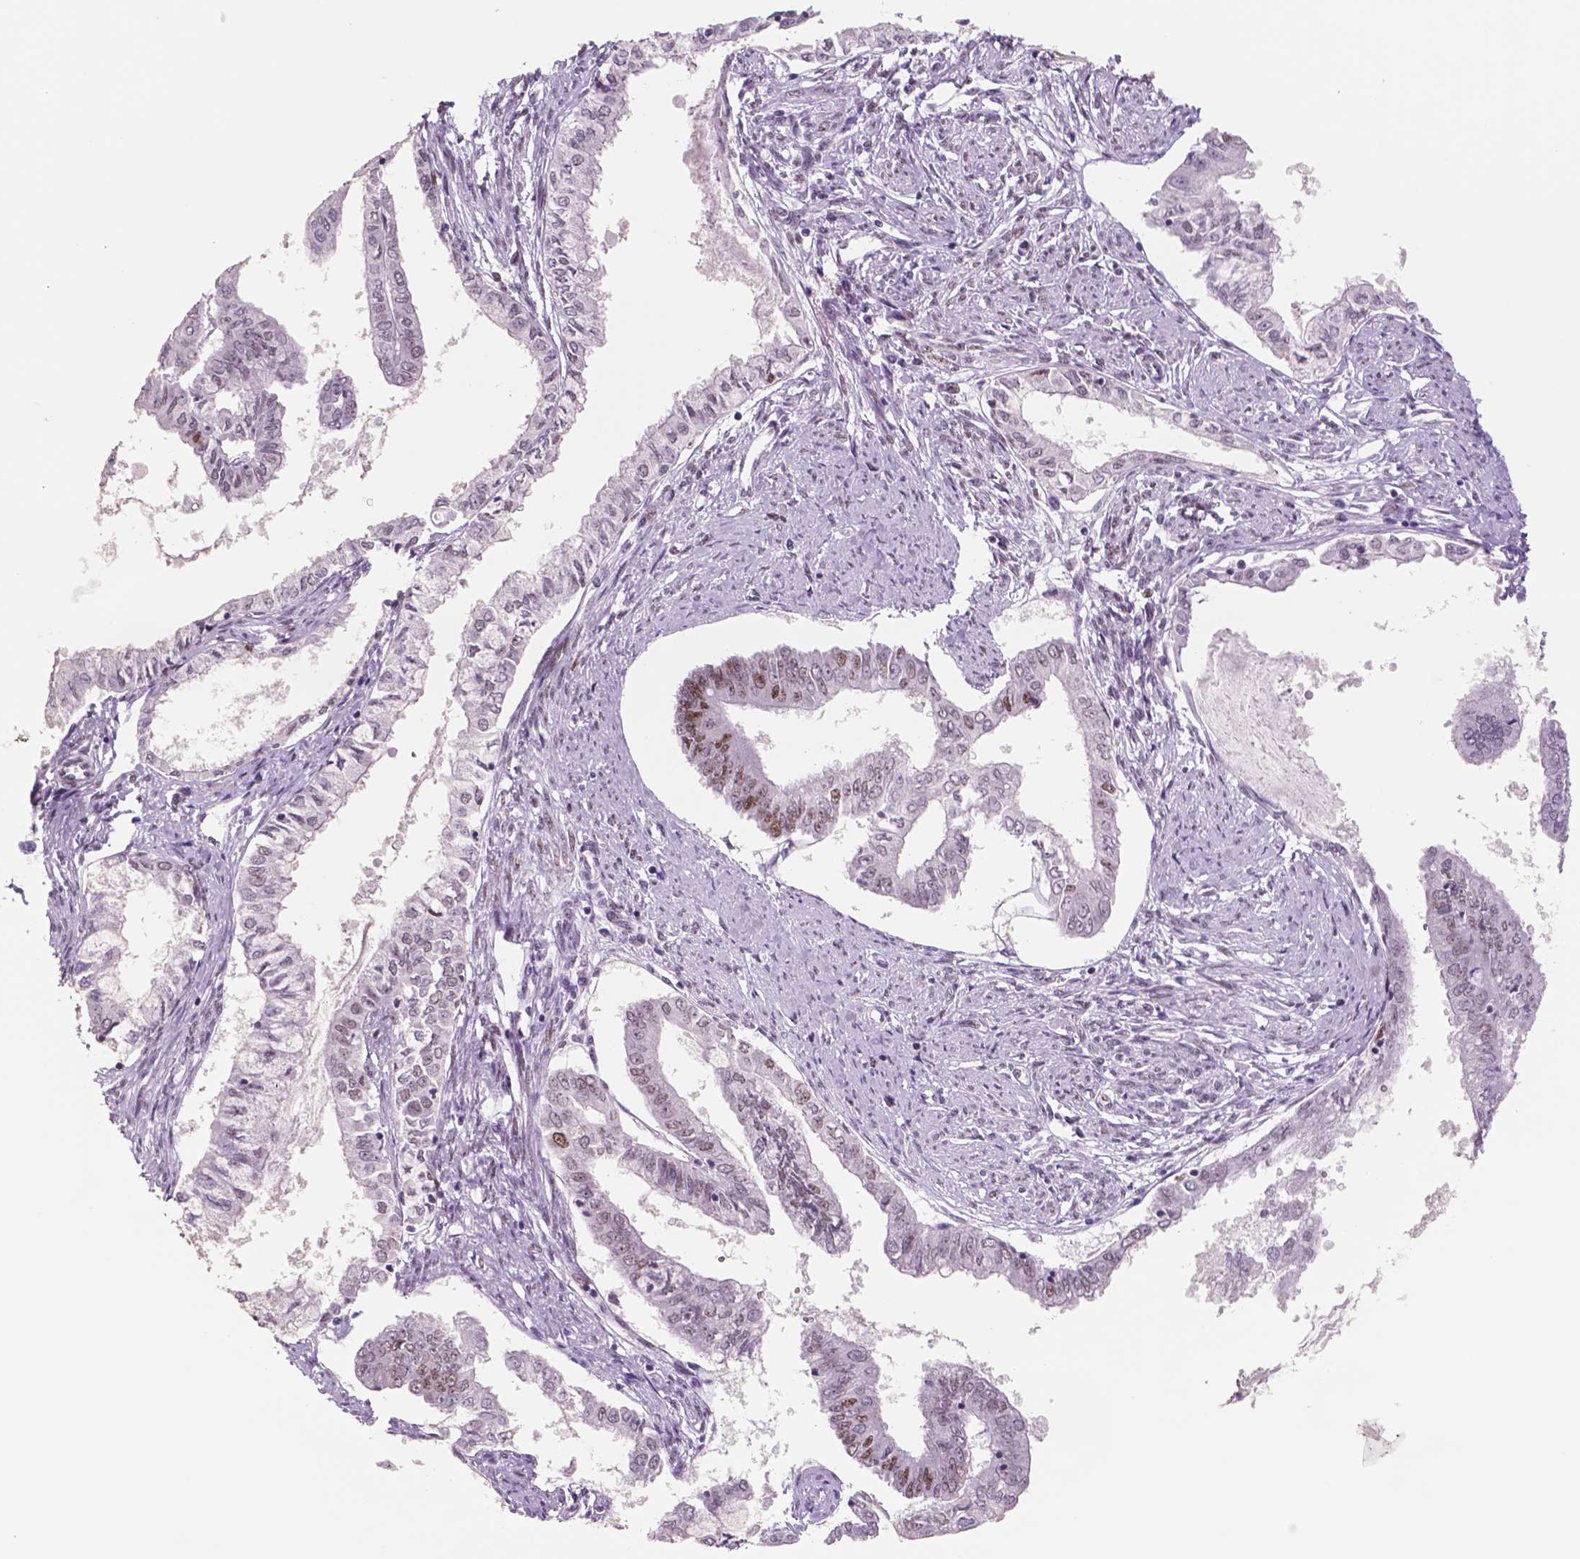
{"staining": {"intensity": "moderate", "quantity": "25%-75%", "location": "nuclear"}, "tissue": "endometrial cancer", "cell_type": "Tumor cells", "image_type": "cancer", "snomed": [{"axis": "morphology", "description": "Adenocarcinoma, NOS"}, {"axis": "topography", "description": "Endometrium"}], "caption": "Brown immunohistochemical staining in human endometrial cancer shows moderate nuclear positivity in about 25%-75% of tumor cells.", "gene": "MSH6", "patient": {"sex": "female", "age": 76}}